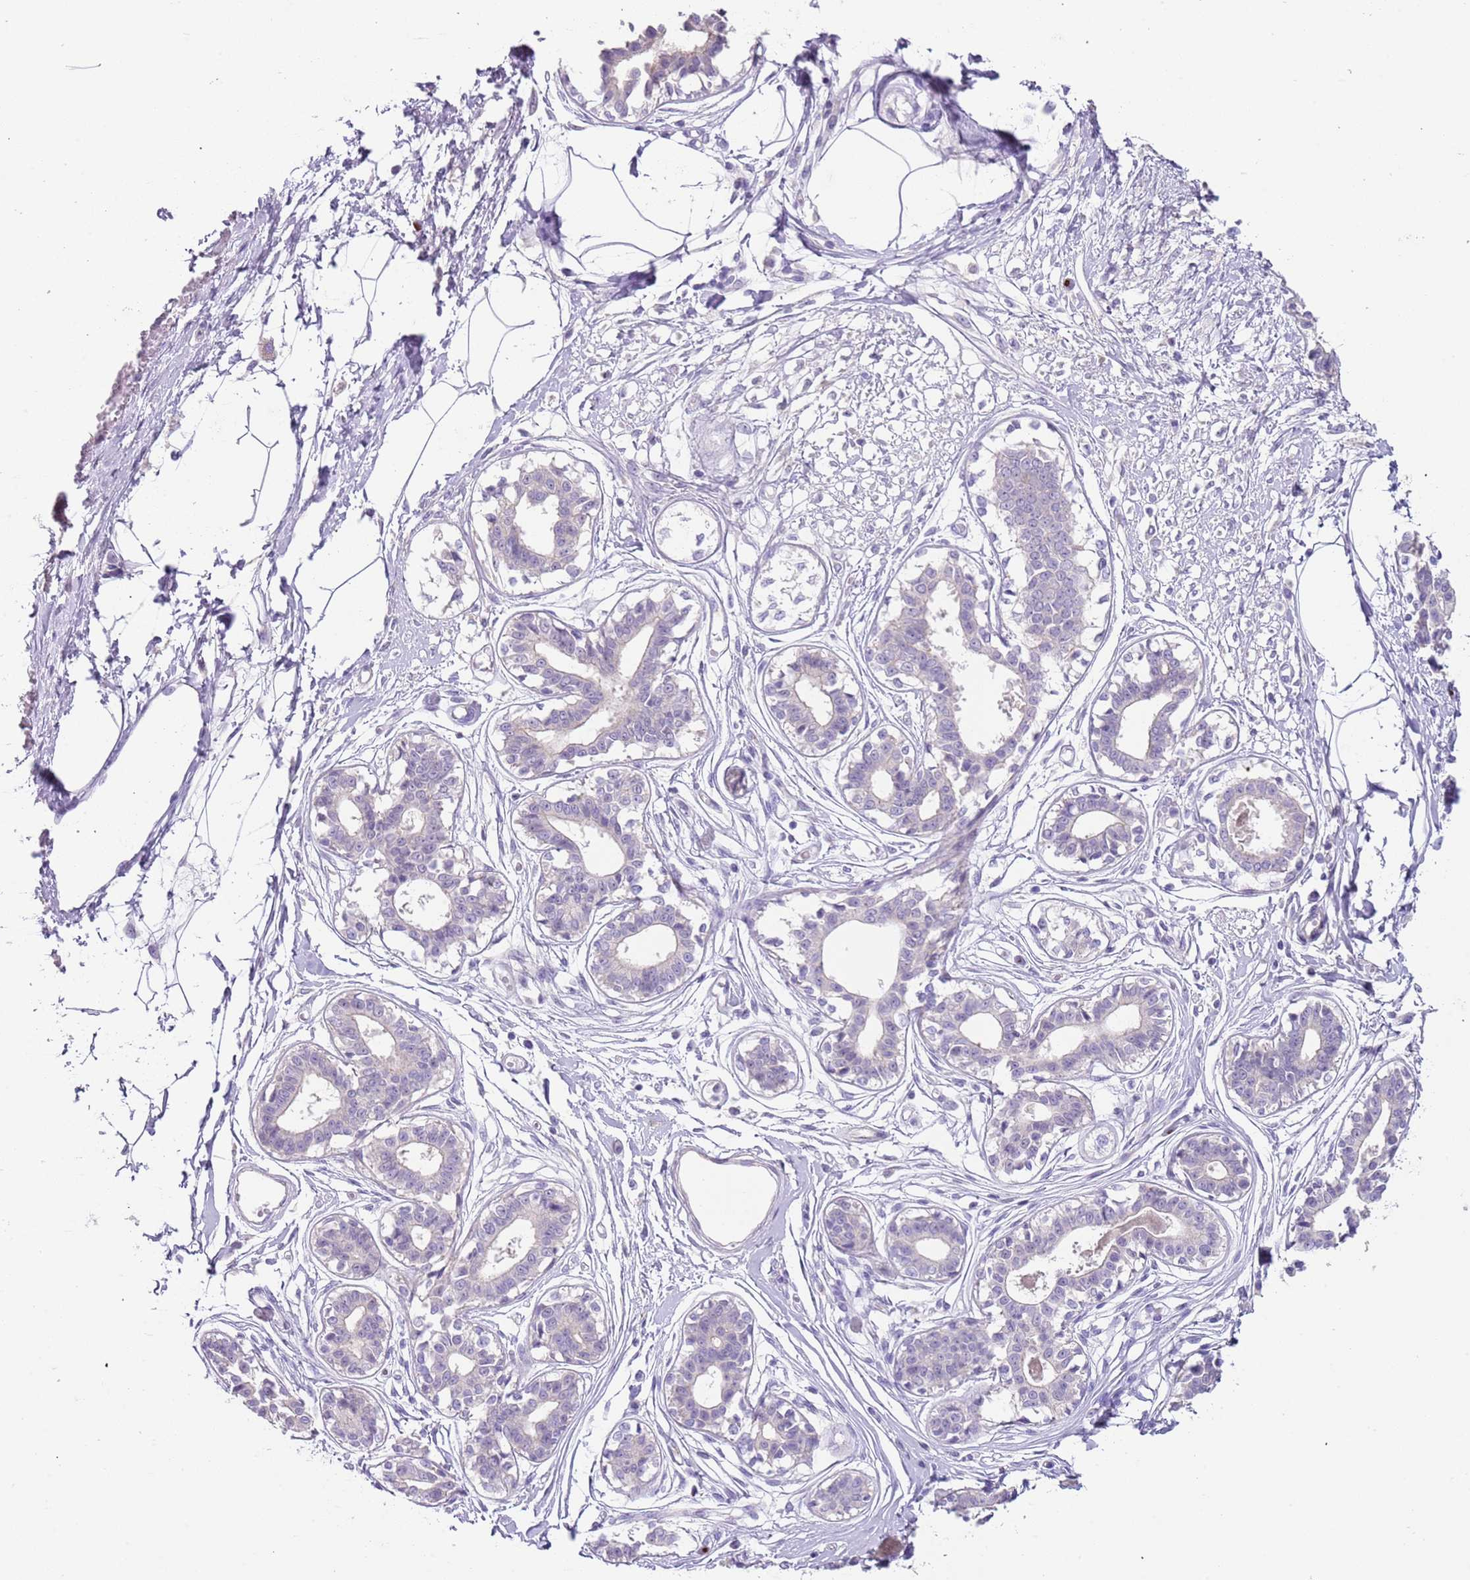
{"staining": {"intensity": "negative", "quantity": "none", "location": "none"}, "tissue": "breast", "cell_type": "Adipocytes", "image_type": "normal", "snomed": [{"axis": "morphology", "description": "Normal tissue, NOS"}, {"axis": "topography", "description": "Breast"}], "caption": "Adipocytes show no significant protein staining in normal breast. The staining is performed using DAB brown chromogen with nuclei counter-stained in using hematoxylin.", "gene": "C2CD3", "patient": {"sex": "female", "age": 45}}